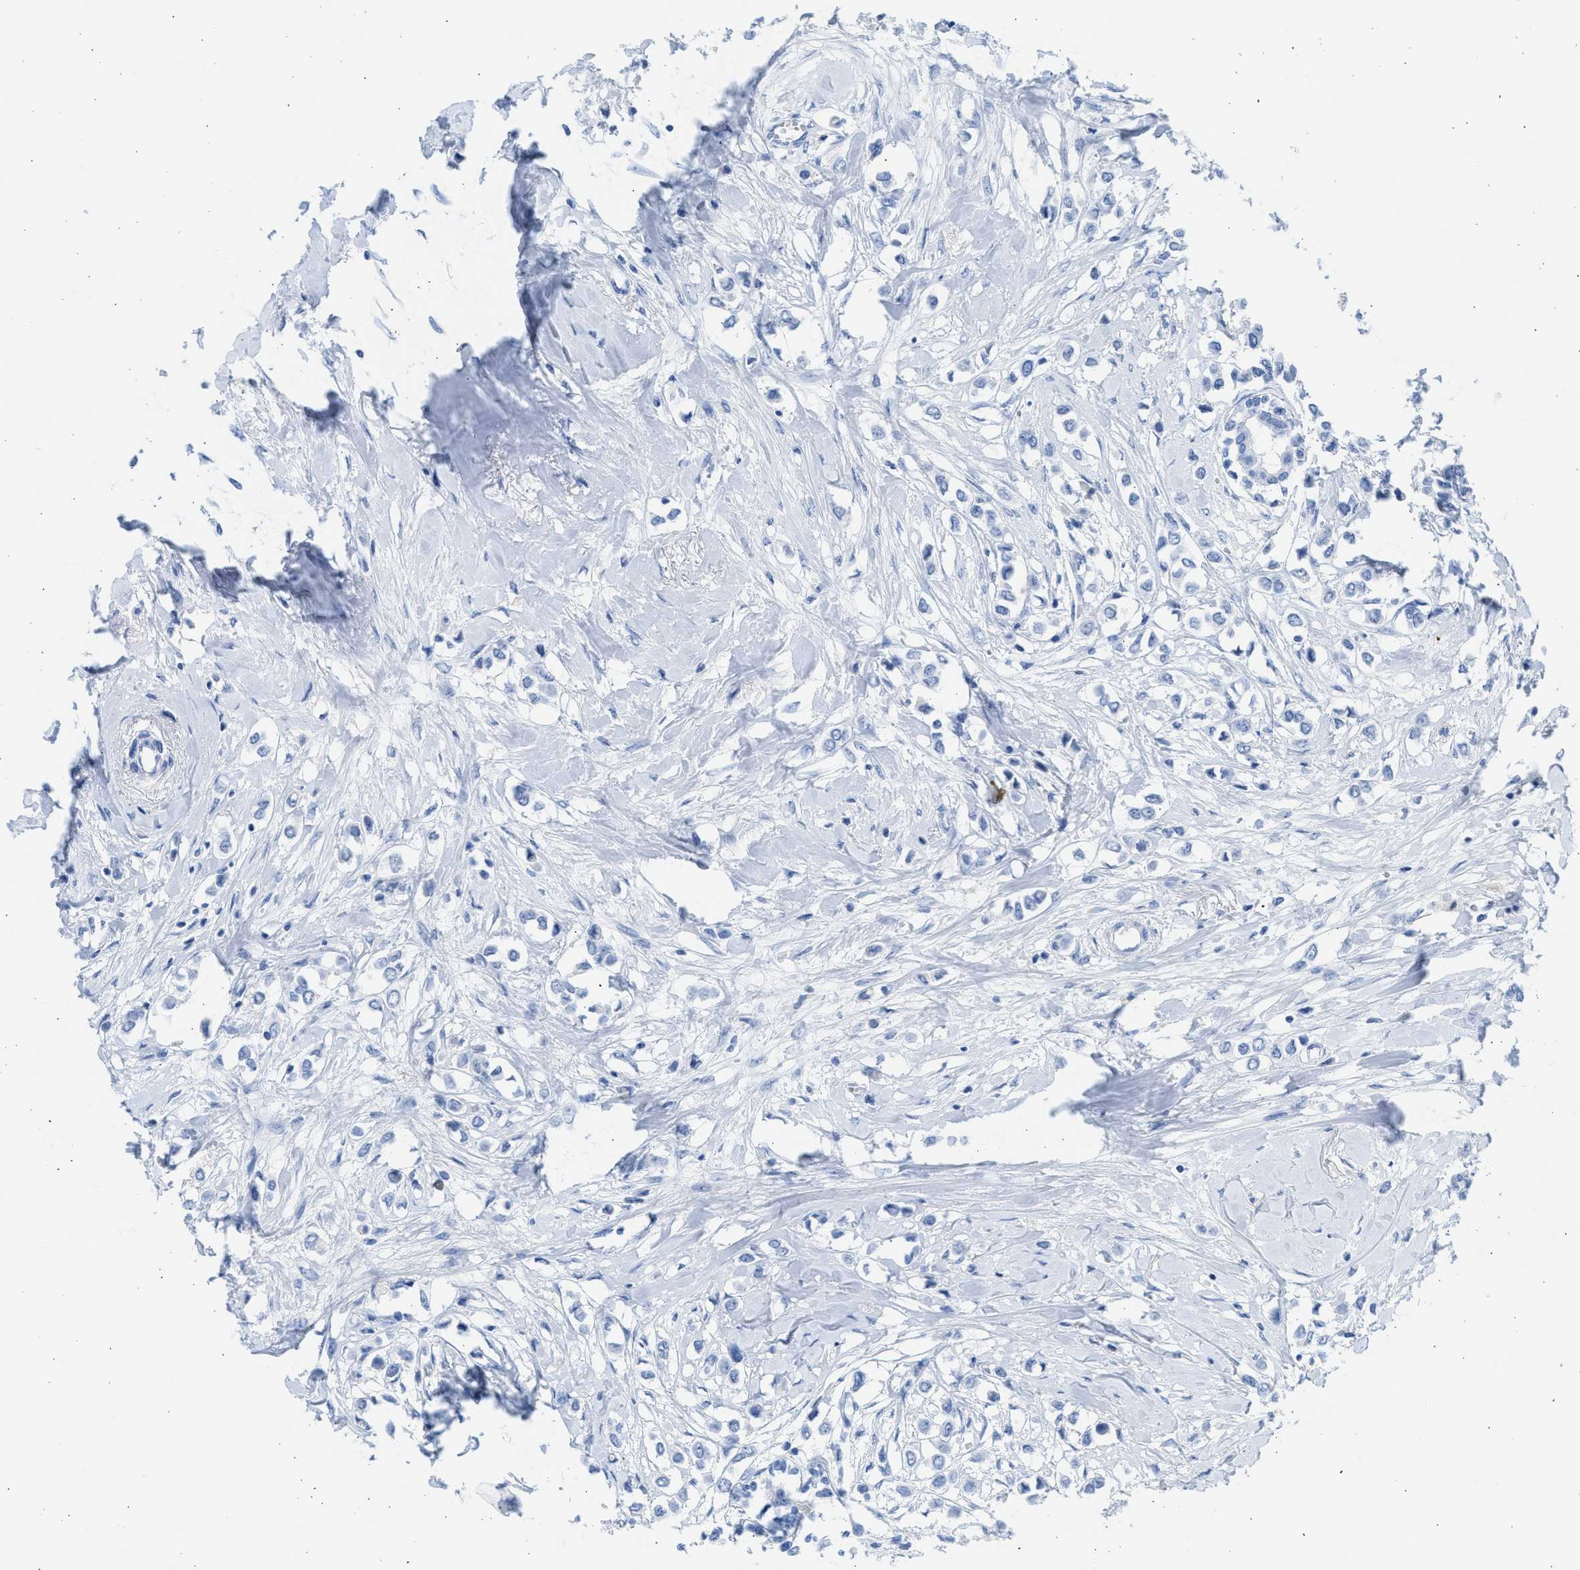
{"staining": {"intensity": "negative", "quantity": "none", "location": "none"}, "tissue": "breast cancer", "cell_type": "Tumor cells", "image_type": "cancer", "snomed": [{"axis": "morphology", "description": "Lobular carcinoma"}, {"axis": "topography", "description": "Breast"}], "caption": "The immunohistochemistry (IHC) image has no significant positivity in tumor cells of breast cancer (lobular carcinoma) tissue. Nuclei are stained in blue.", "gene": "SPATA3", "patient": {"sex": "female", "age": 51}}